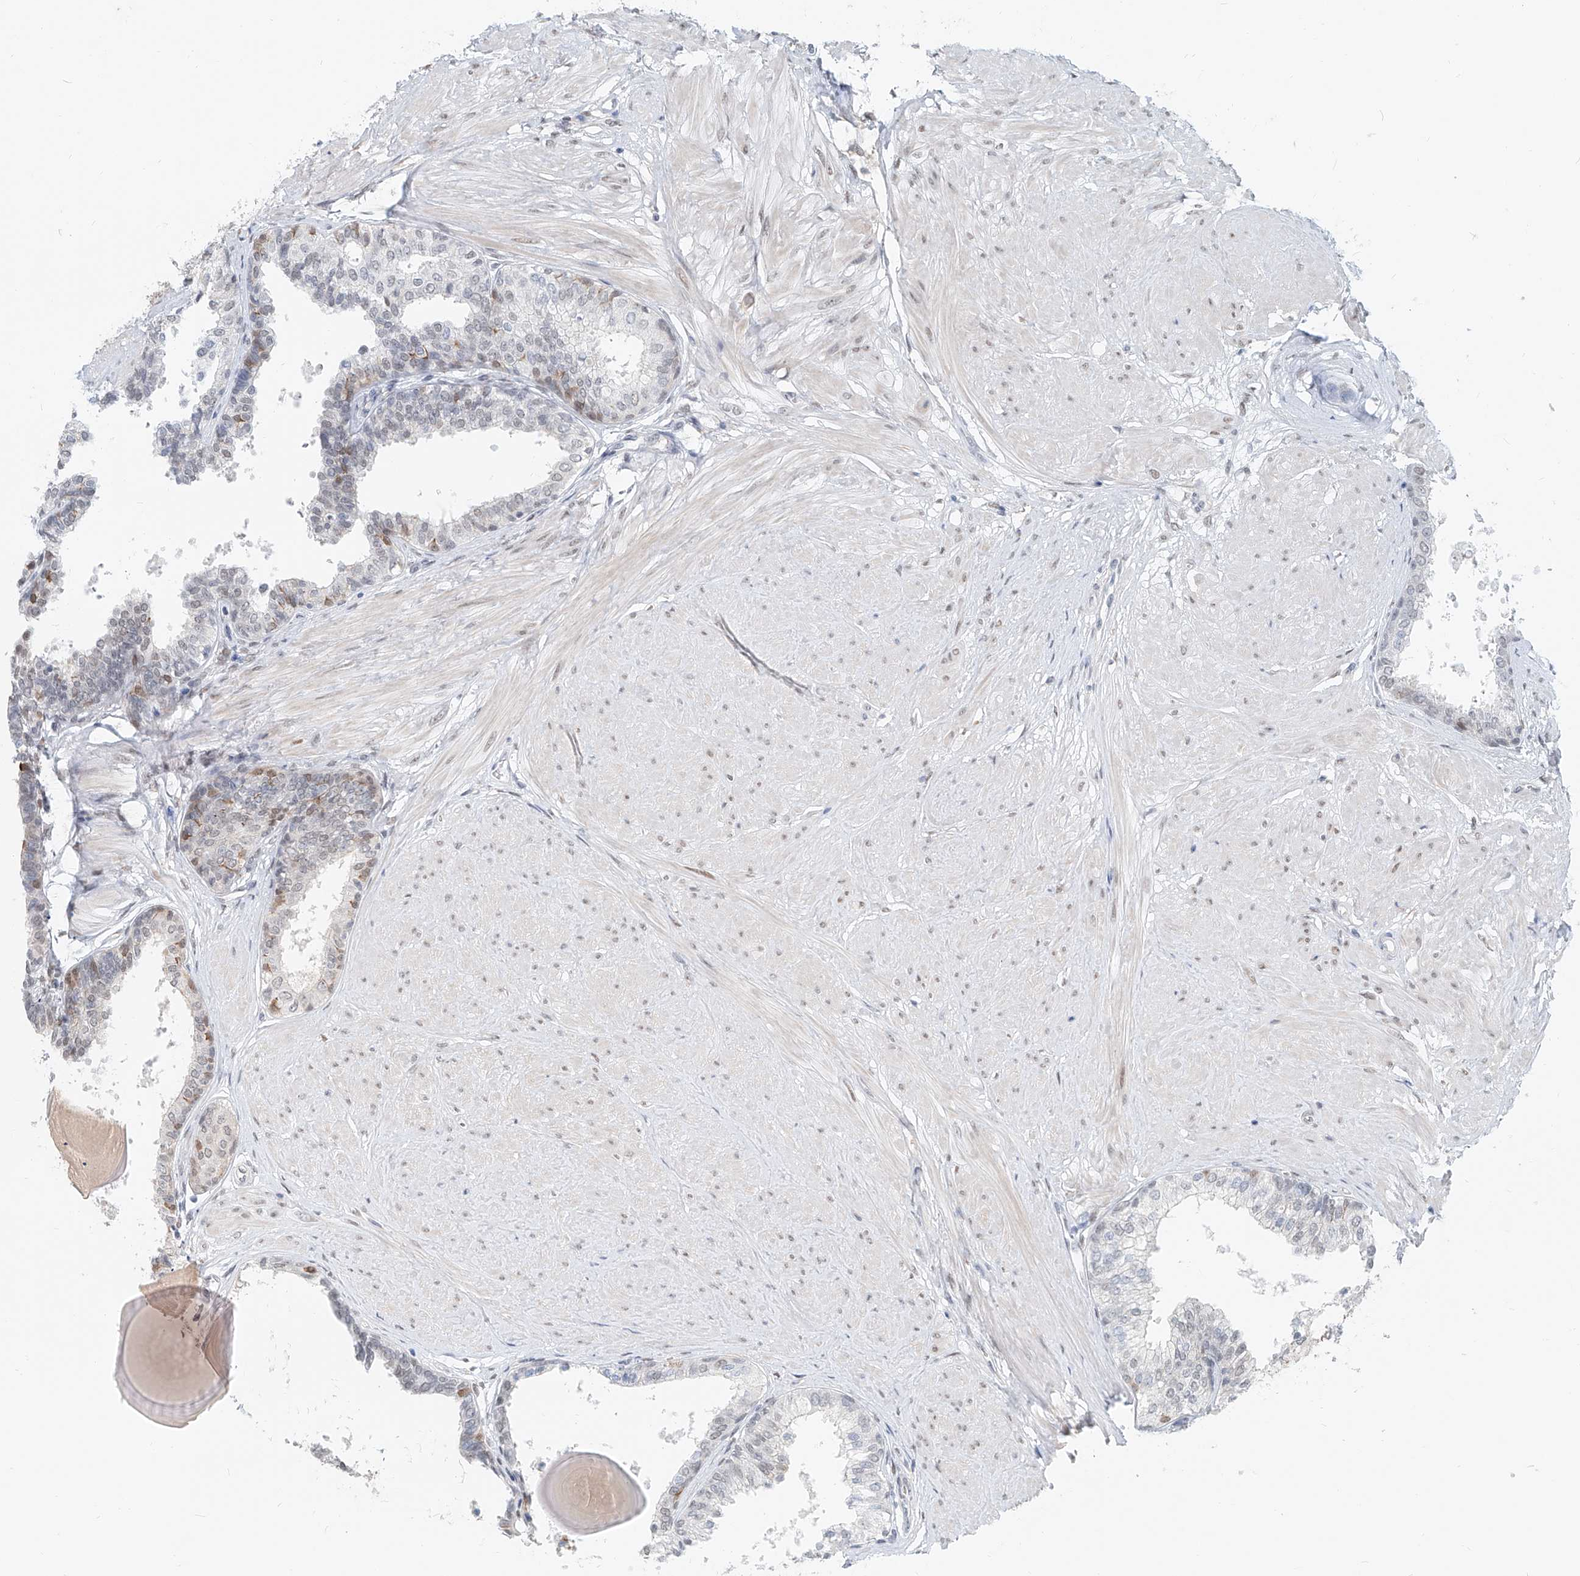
{"staining": {"intensity": "weak", "quantity": "25%-75%", "location": "cytoplasmic/membranous,nuclear"}, "tissue": "prostate", "cell_type": "Glandular cells", "image_type": "normal", "snomed": [{"axis": "morphology", "description": "Normal tissue, NOS"}, {"axis": "topography", "description": "Prostate"}], "caption": "Protein positivity by IHC exhibits weak cytoplasmic/membranous,nuclear expression in about 25%-75% of glandular cells in unremarkable prostate.", "gene": "SASH1", "patient": {"sex": "male", "age": 48}}